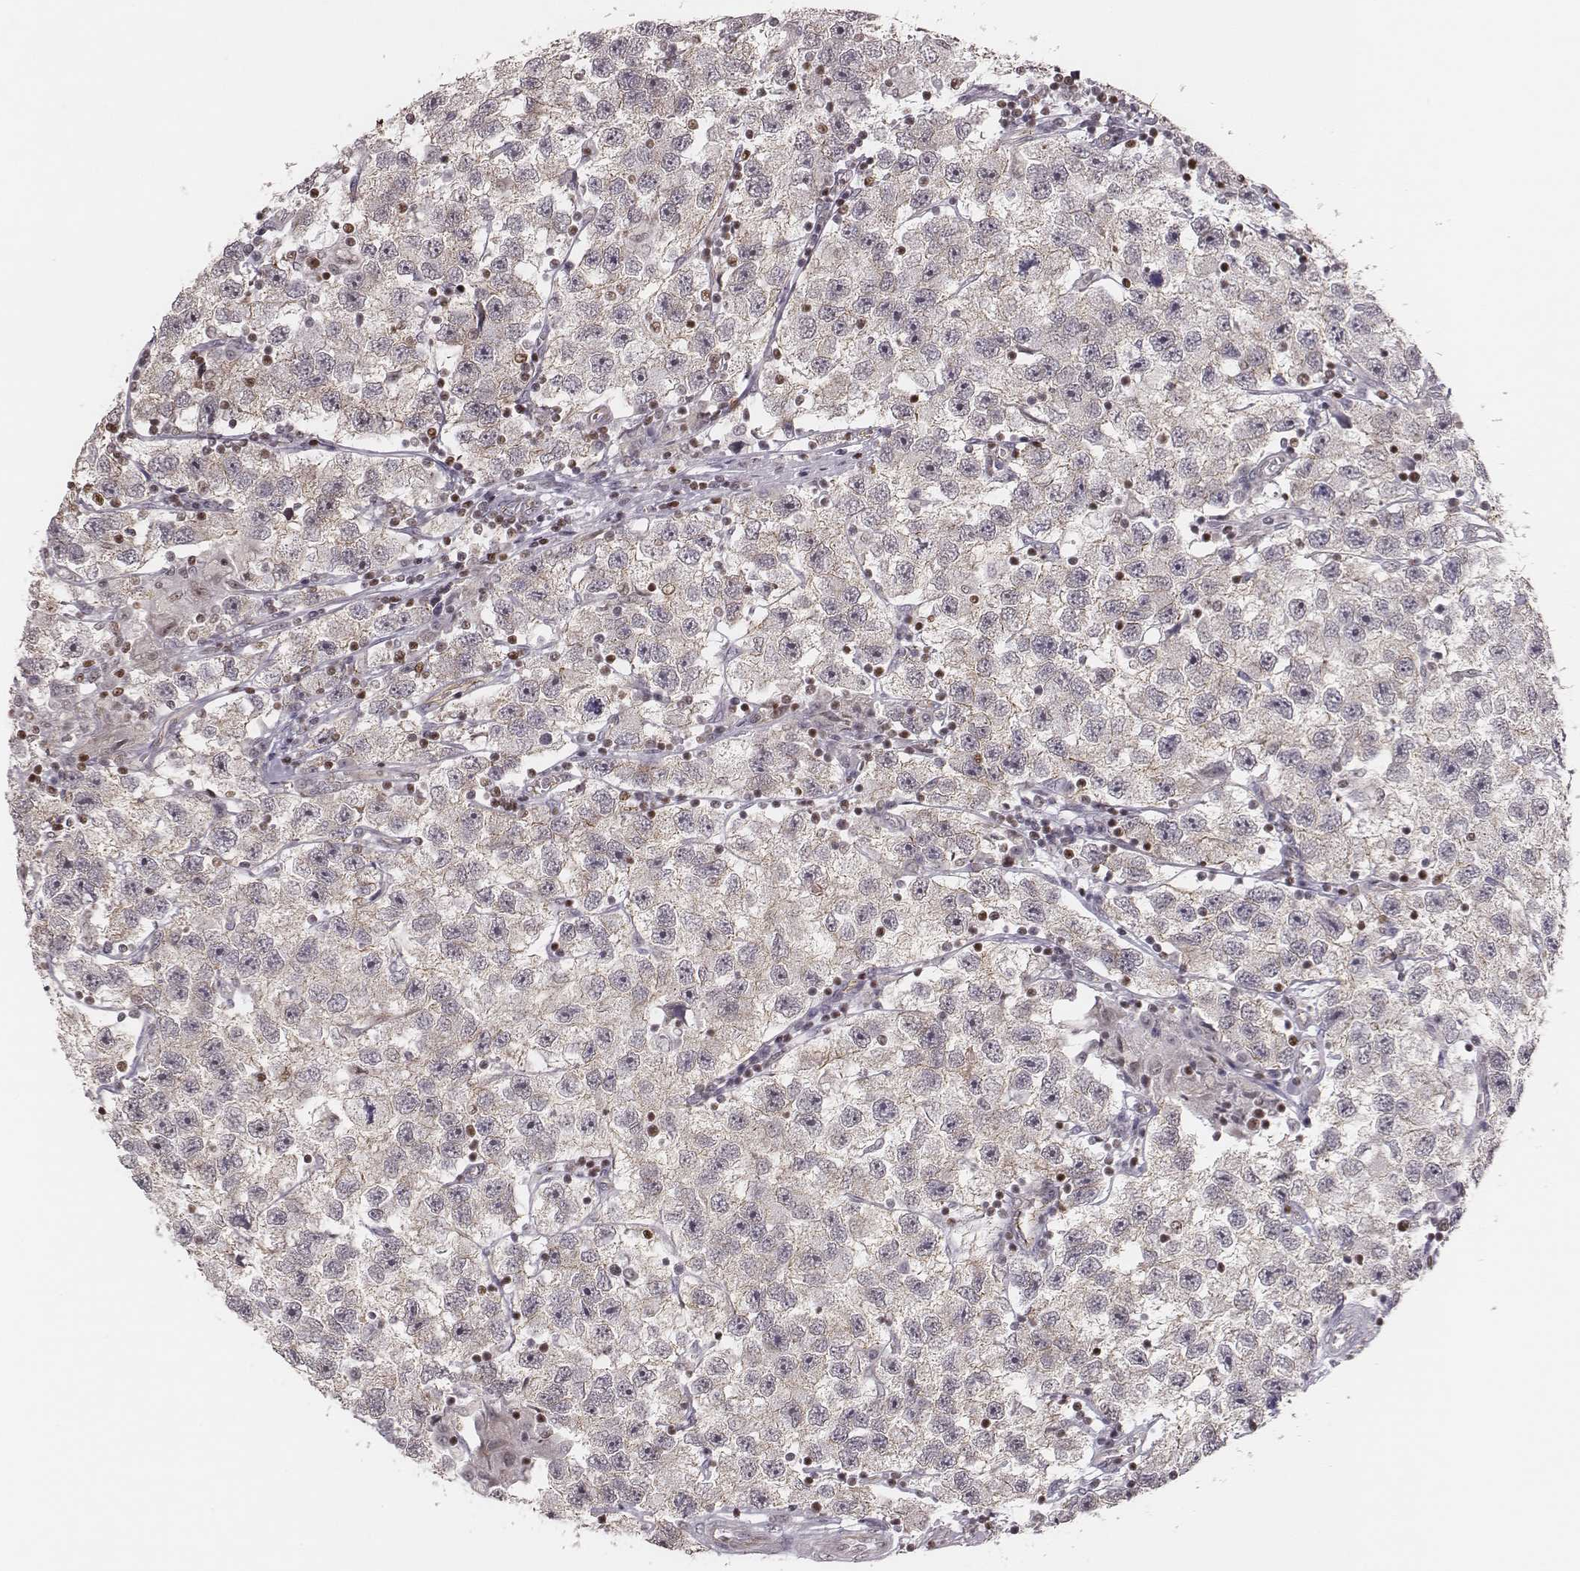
{"staining": {"intensity": "negative", "quantity": "none", "location": "none"}, "tissue": "testis cancer", "cell_type": "Tumor cells", "image_type": "cancer", "snomed": [{"axis": "morphology", "description": "Seminoma, NOS"}, {"axis": "topography", "description": "Testis"}], "caption": "A photomicrograph of human seminoma (testis) is negative for staining in tumor cells.", "gene": "WDR59", "patient": {"sex": "male", "age": 26}}